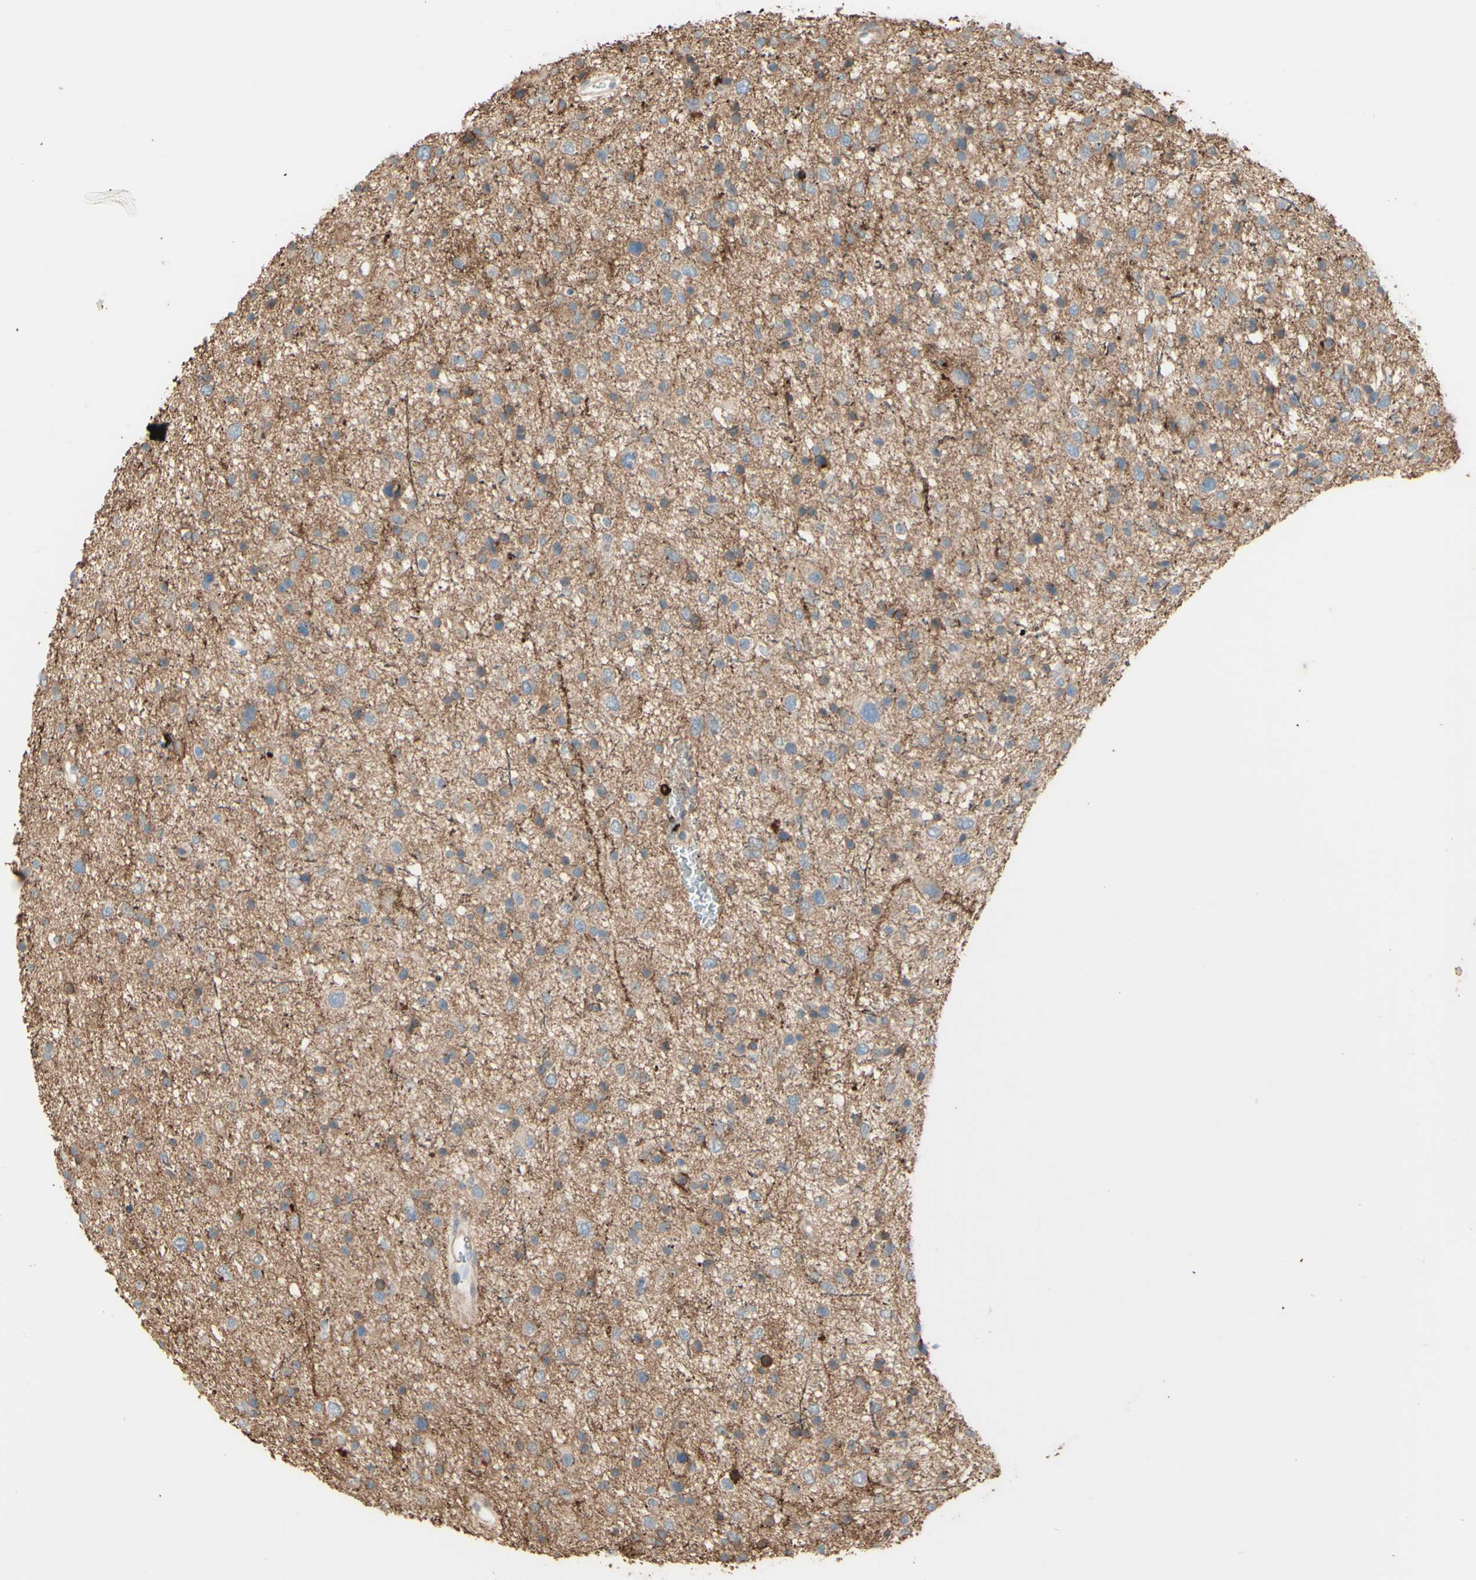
{"staining": {"intensity": "negative", "quantity": "none", "location": "none"}, "tissue": "glioma", "cell_type": "Tumor cells", "image_type": "cancer", "snomed": [{"axis": "morphology", "description": "Glioma, malignant, Low grade"}, {"axis": "topography", "description": "Brain"}], "caption": "Immunohistochemistry image of neoplastic tissue: human glioma stained with DAB shows no significant protein expression in tumor cells.", "gene": "RNF149", "patient": {"sex": "female", "age": 37}}